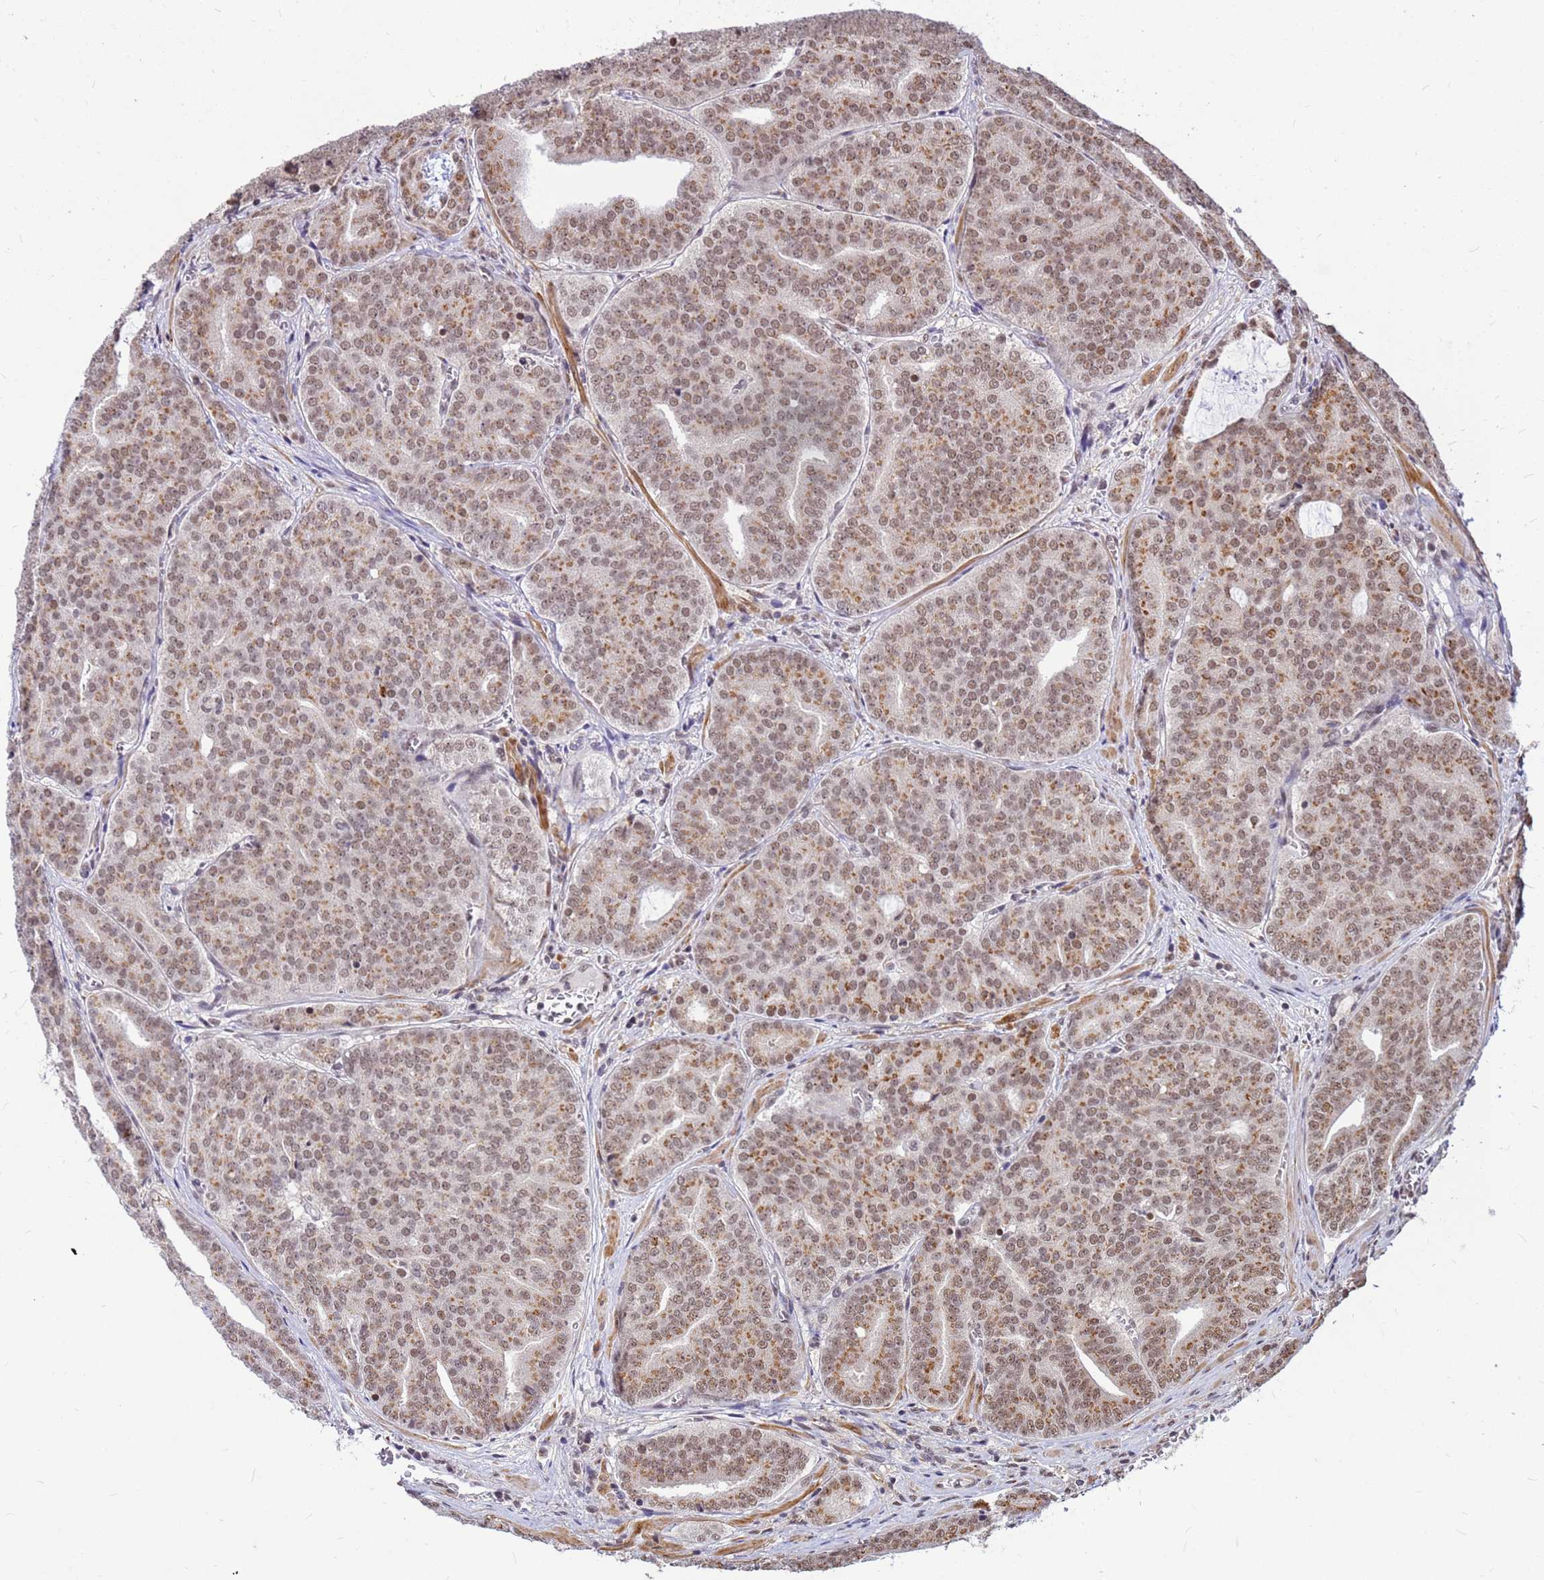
{"staining": {"intensity": "moderate", "quantity": ">75%", "location": "cytoplasmic/membranous,nuclear"}, "tissue": "prostate cancer", "cell_type": "Tumor cells", "image_type": "cancer", "snomed": [{"axis": "morphology", "description": "Adenocarcinoma, High grade"}, {"axis": "topography", "description": "Prostate"}], "caption": "Protein staining exhibits moderate cytoplasmic/membranous and nuclear positivity in about >75% of tumor cells in prostate adenocarcinoma (high-grade).", "gene": "NCBP2", "patient": {"sex": "male", "age": 55}}